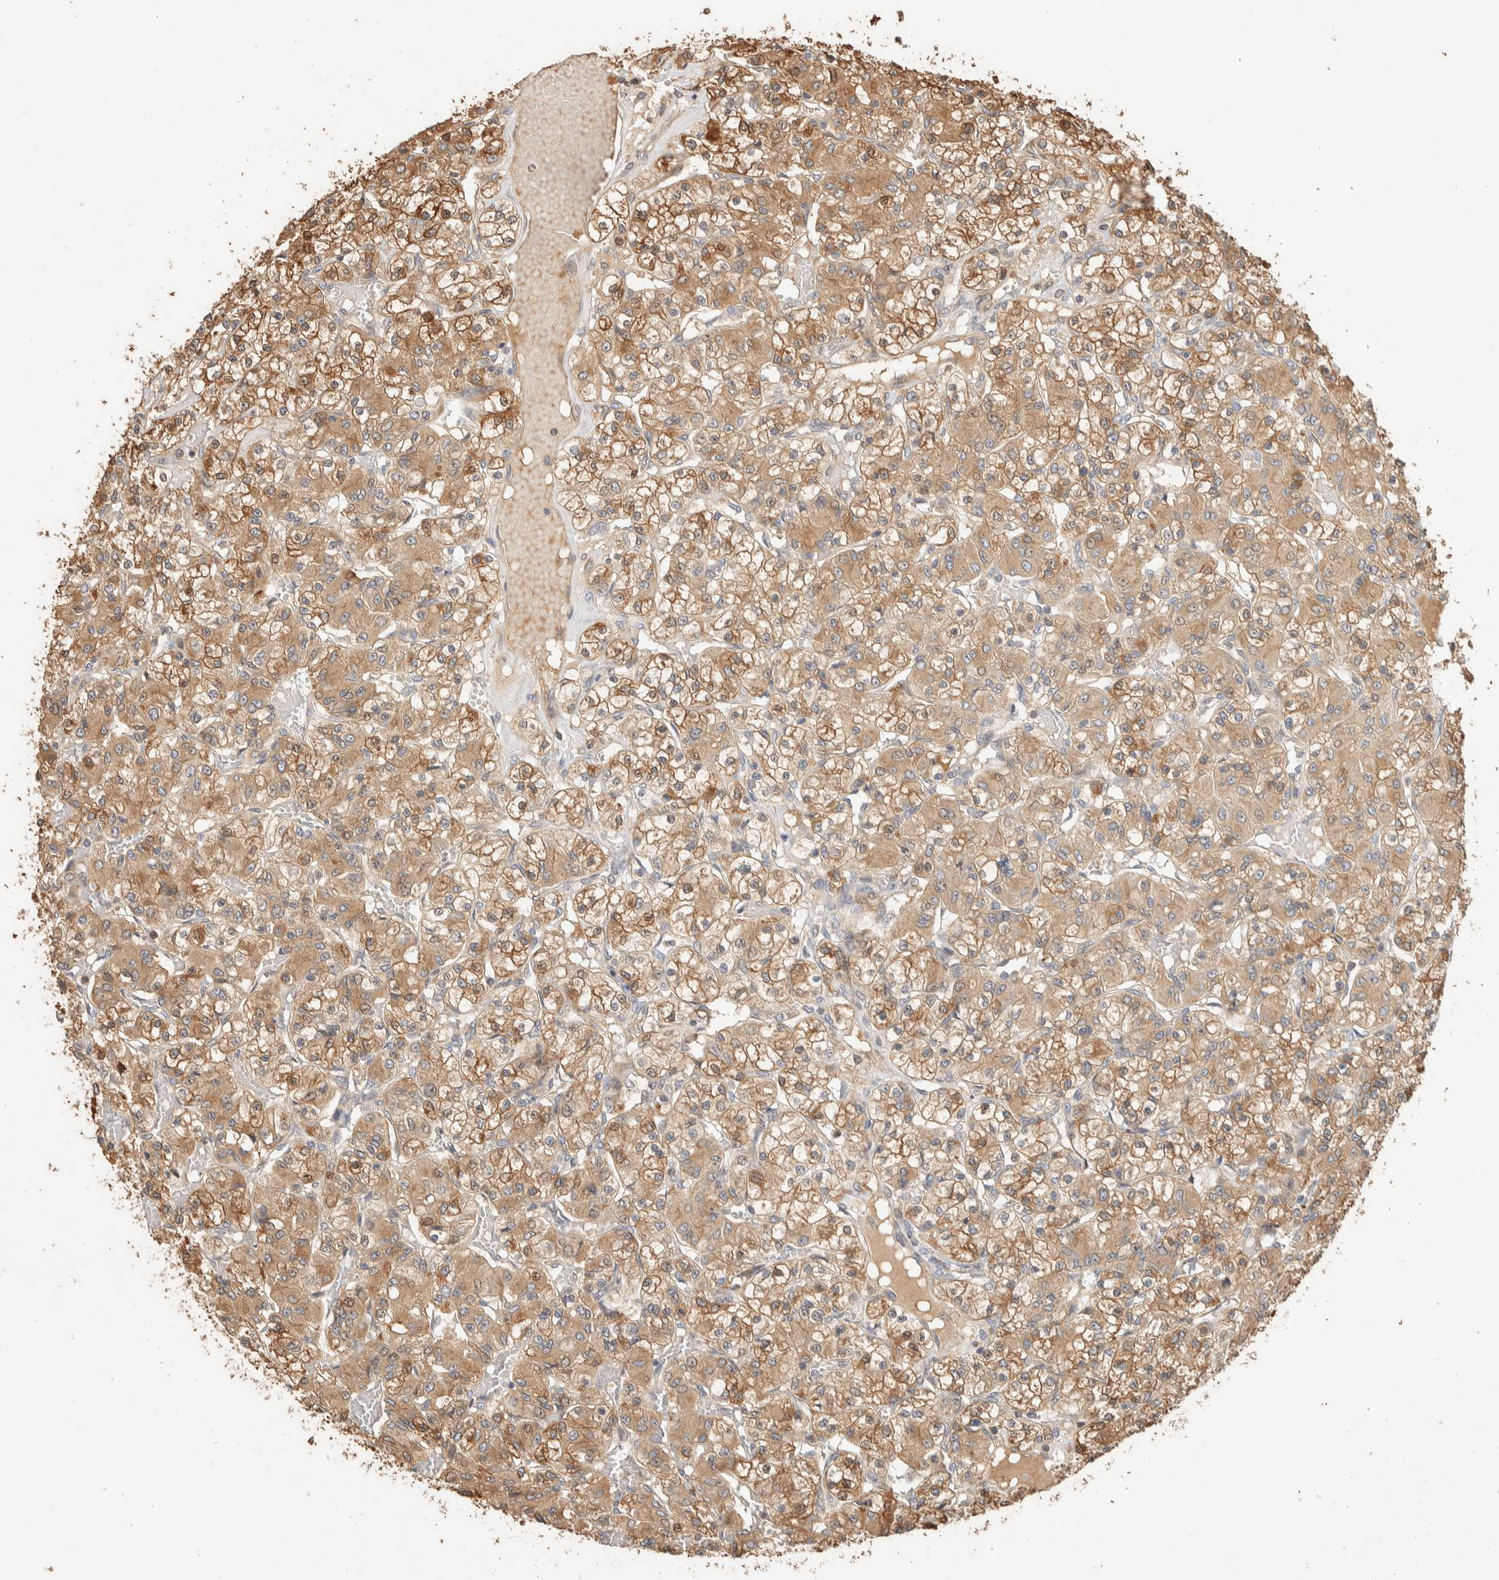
{"staining": {"intensity": "moderate", "quantity": ">75%", "location": "cytoplasmic/membranous"}, "tissue": "renal cancer", "cell_type": "Tumor cells", "image_type": "cancer", "snomed": [{"axis": "morphology", "description": "Adenocarcinoma, NOS"}, {"axis": "topography", "description": "Kidney"}], "caption": "Immunohistochemistry (IHC) staining of adenocarcinoma (renal), which displays medium levels of moderate cytoplasmic/membranous staining in about >75% of tumor cells indicating moderate cytoplasmic/membranous protein expression. The staining was performed using DAB (brown) for protein detection and nuclei were counterstained in hematoxylin (blue).", "gene": "EXOC7", "patient": {"sex": "female", "age": 59}}